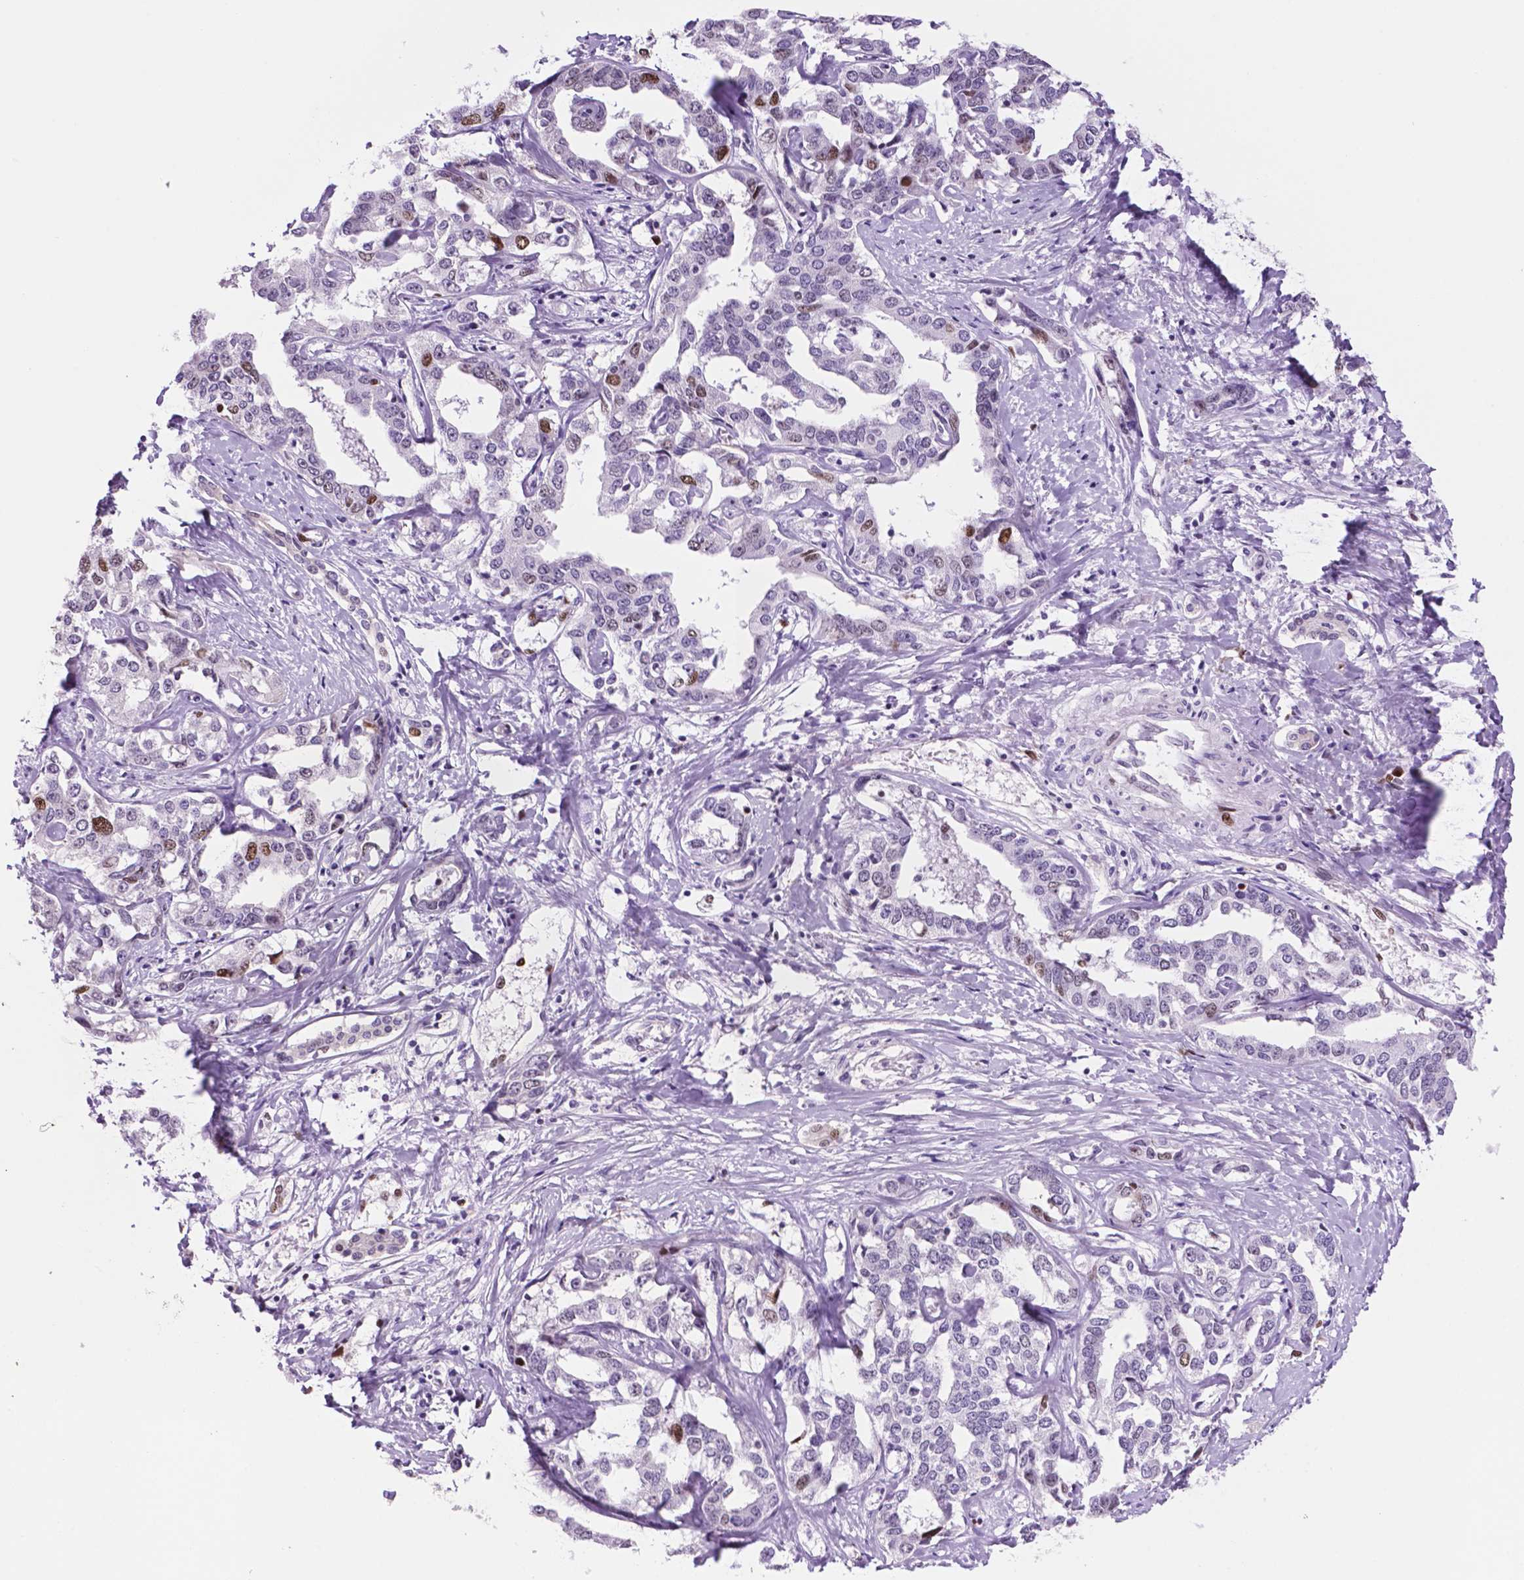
{"staining": {"intensity": "moderate", "quantity": "<25%", "location": "nuclear"}, "tissue": "liver cancer", "cell_type": "Tumor cells", "image_type": "cancer", "snomed": [{"axis": "morphology", "description": "Cholangiocarcinoma"}, {"axis": "topography", "description": "Liver"}], "caption": "Moderate nuclear protein positivity is seen in about <25% of tumor cells in cholangiocarcinoma (liver).", "gene": "NCAPH2", "patient": {"sex": "male", "age": 59}}